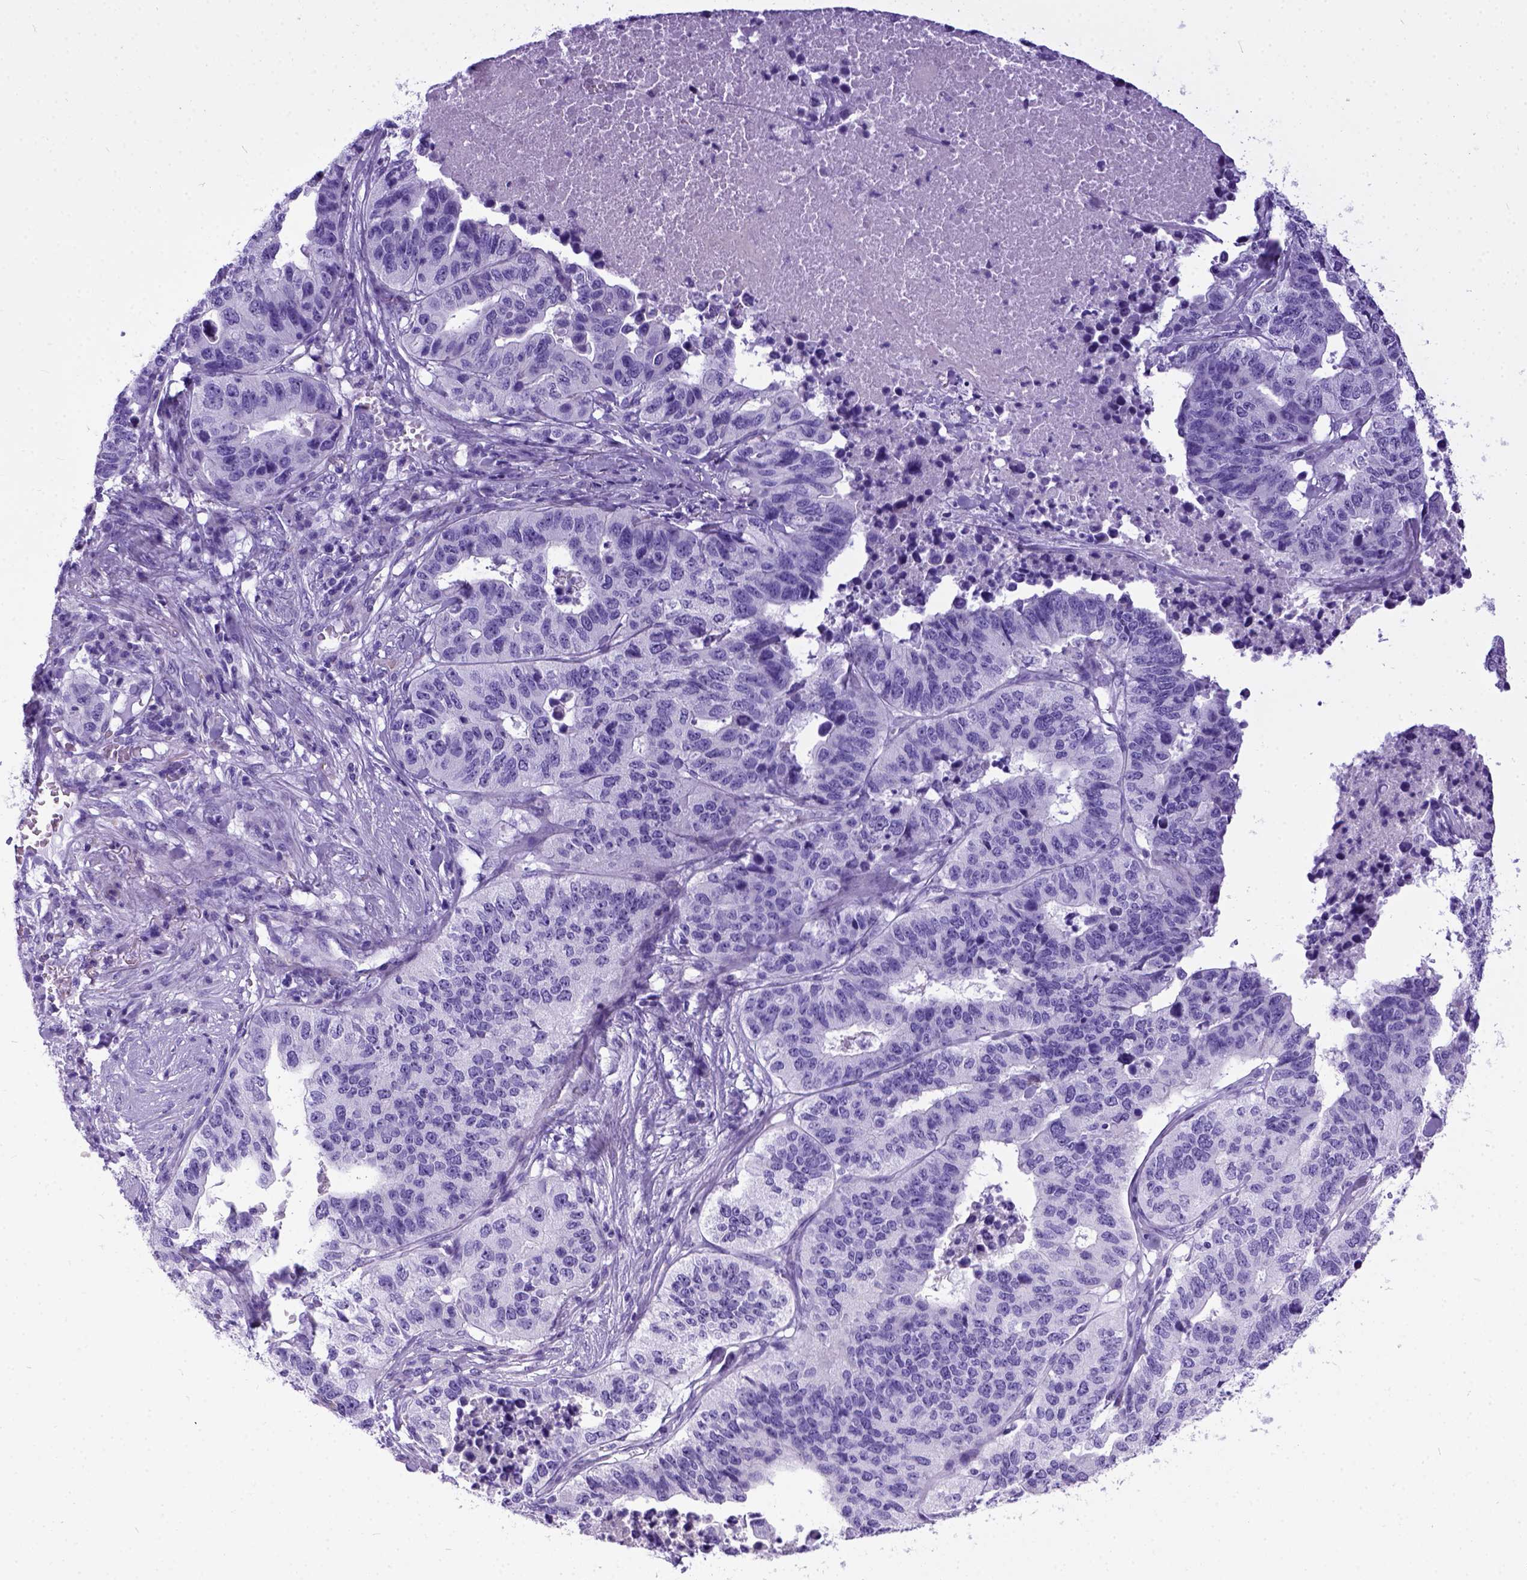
{"staining": {"intensity": "negative", "quantity": "none", "location": "none"}, "tissue": "stomach cancer", "cell_type": "Tumor cells", "image_type": "cancer", "snomed": [{"axis": "morphology", "description": "Adenocarcinoma, NOS"}, {"axis": "topography", "description": "Stomach, upper"}], "caption": "A histopathology image of stomach cancer stained for a protein displays no brown staining in tumor cells. (DAB (3,3'-diaminobenzidine) immunohistochemistry, high magnification).", "gene": "IGF2", "patient": {"sex": "female", "age": 67}}